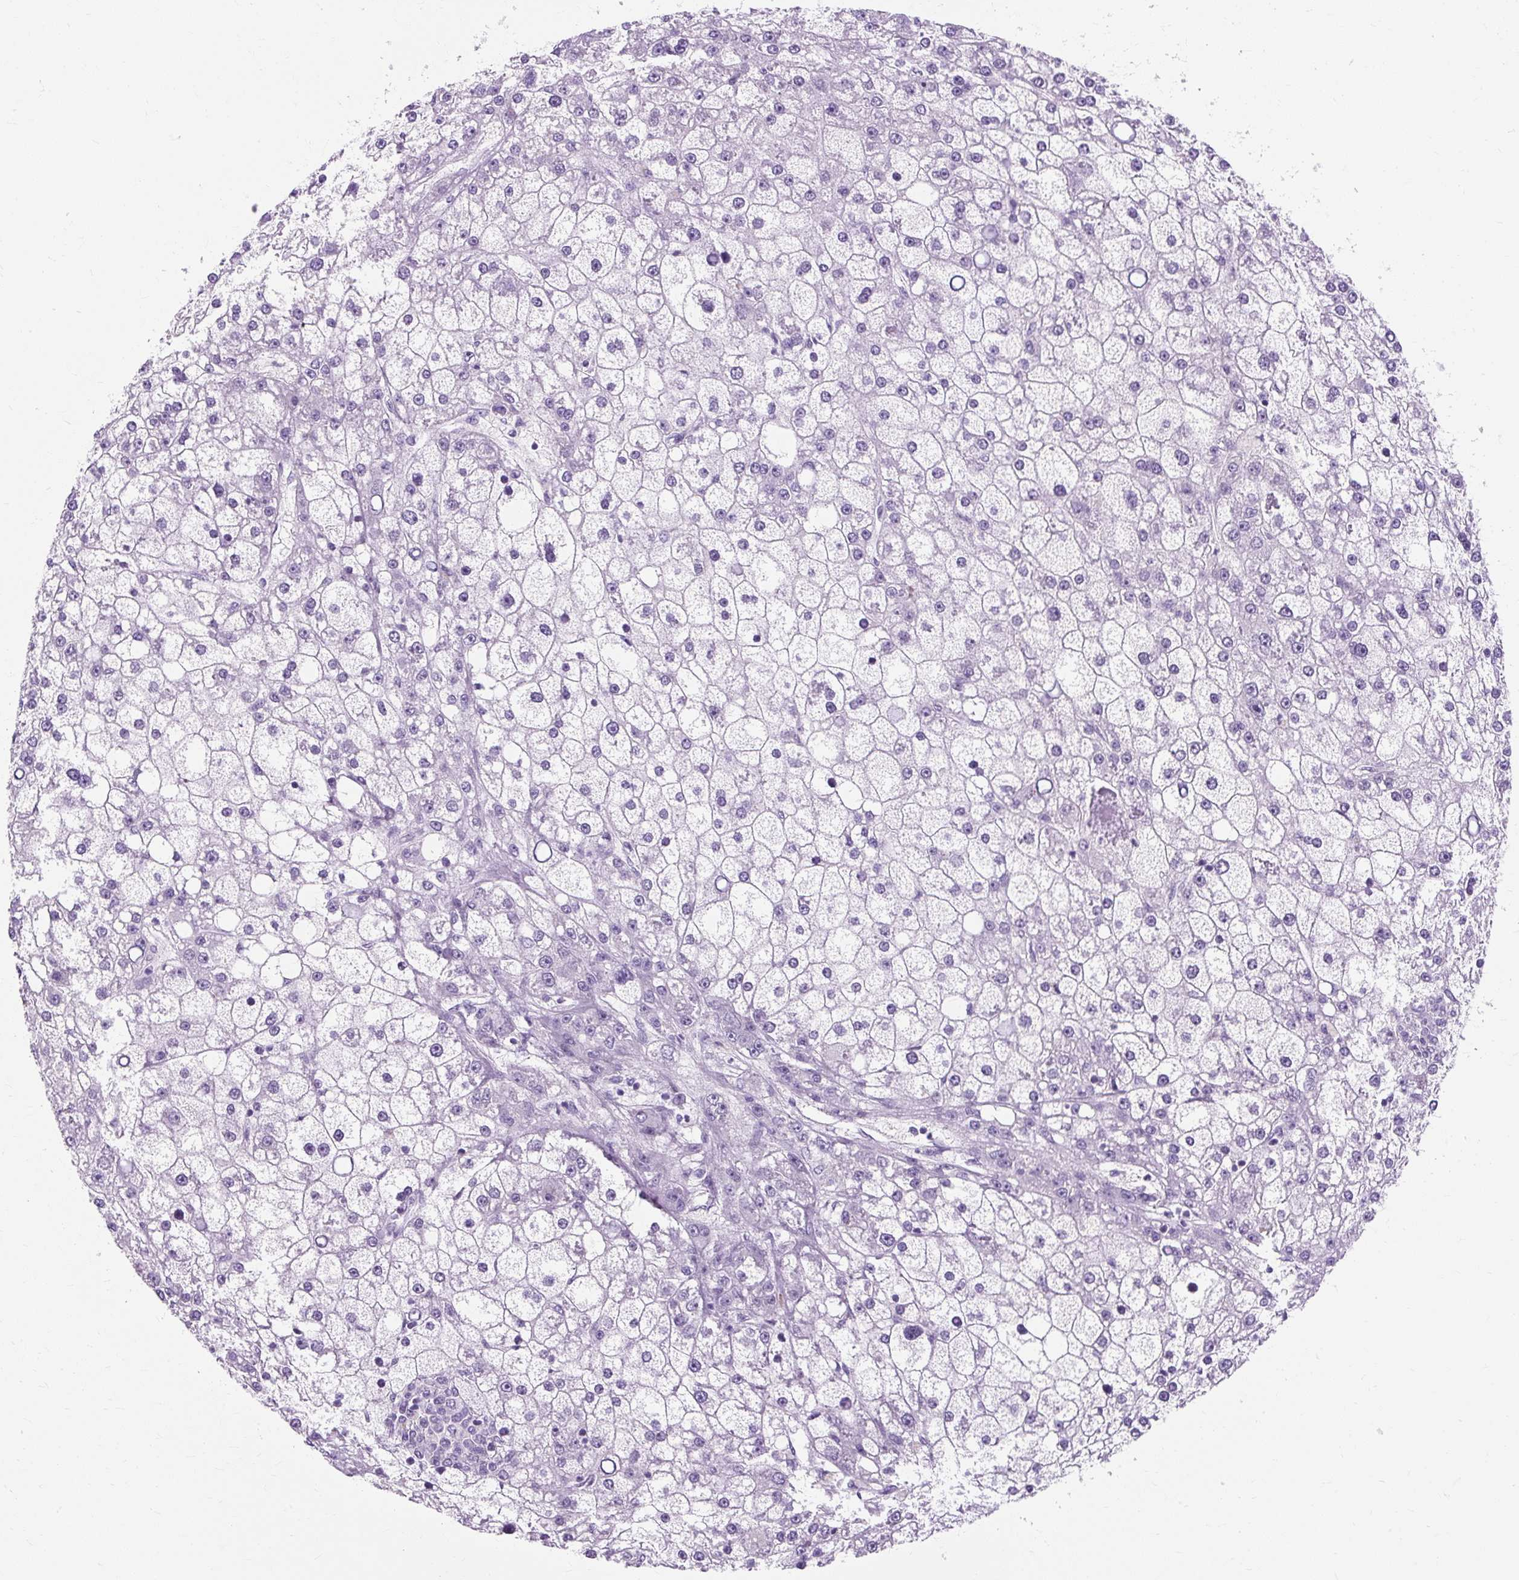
{"staining": {"intensity": "negative", "quantity": "none", "location": "none"}, "tissue": "liver cancer", "cell_type": "Tumor cells", "image_type": "cancer", "snomed": [{"axis": "morphology", "description": "Carcinoma, Hepatocellular, NOS"}, {"axis": "topography", "description": "Liver"}], "caption": "Tumor cells show no significant positivity in liver cancer (hepatocellular carcinoma).", "gene": "RYBP", "patient": {"sex": "male", "age": 67}}